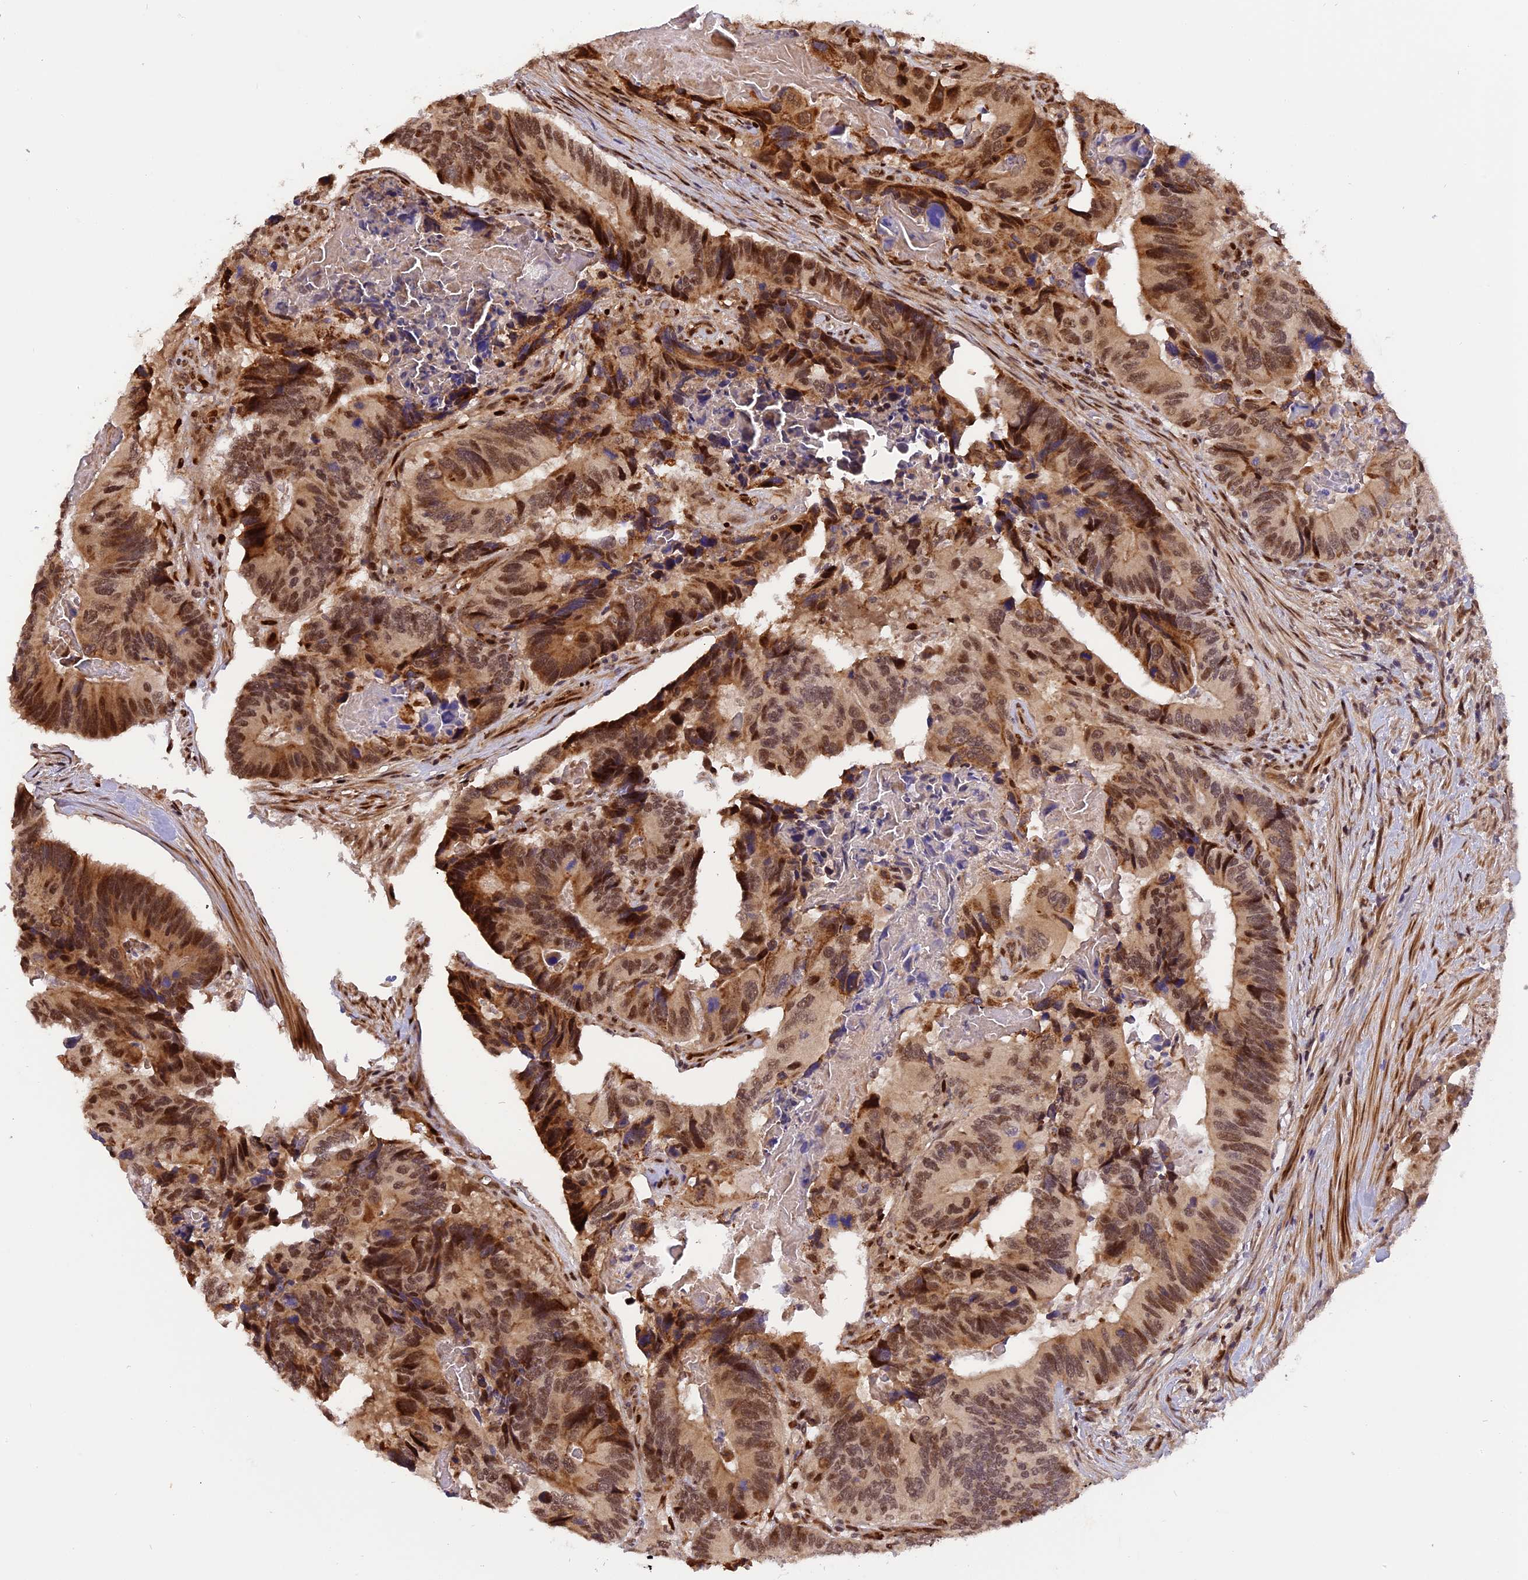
{"staining": {"intensity": "moderate", "quantity": ">75%", "location": "cytoplasmic/membranous,nuclear"}, "tissue": "colorectal cancer", "cell_type": "Tumor cells", "image_type": "cancer", "snomed": [{"axis": "morphology", "description": "Adenocarcinoma, NOS"}, {"axis": "topography", "description": "Colon"}], "caption": "A high-resolution micrograph shows IHC staining of adenocarcinoma (colorectal), which displays moderate cytoplasmic/membranous and nuclear positivity in approximately >75% of tumor cells.", "gene": "MICALL1", "patient": {"sex": "male", "age": 84}}